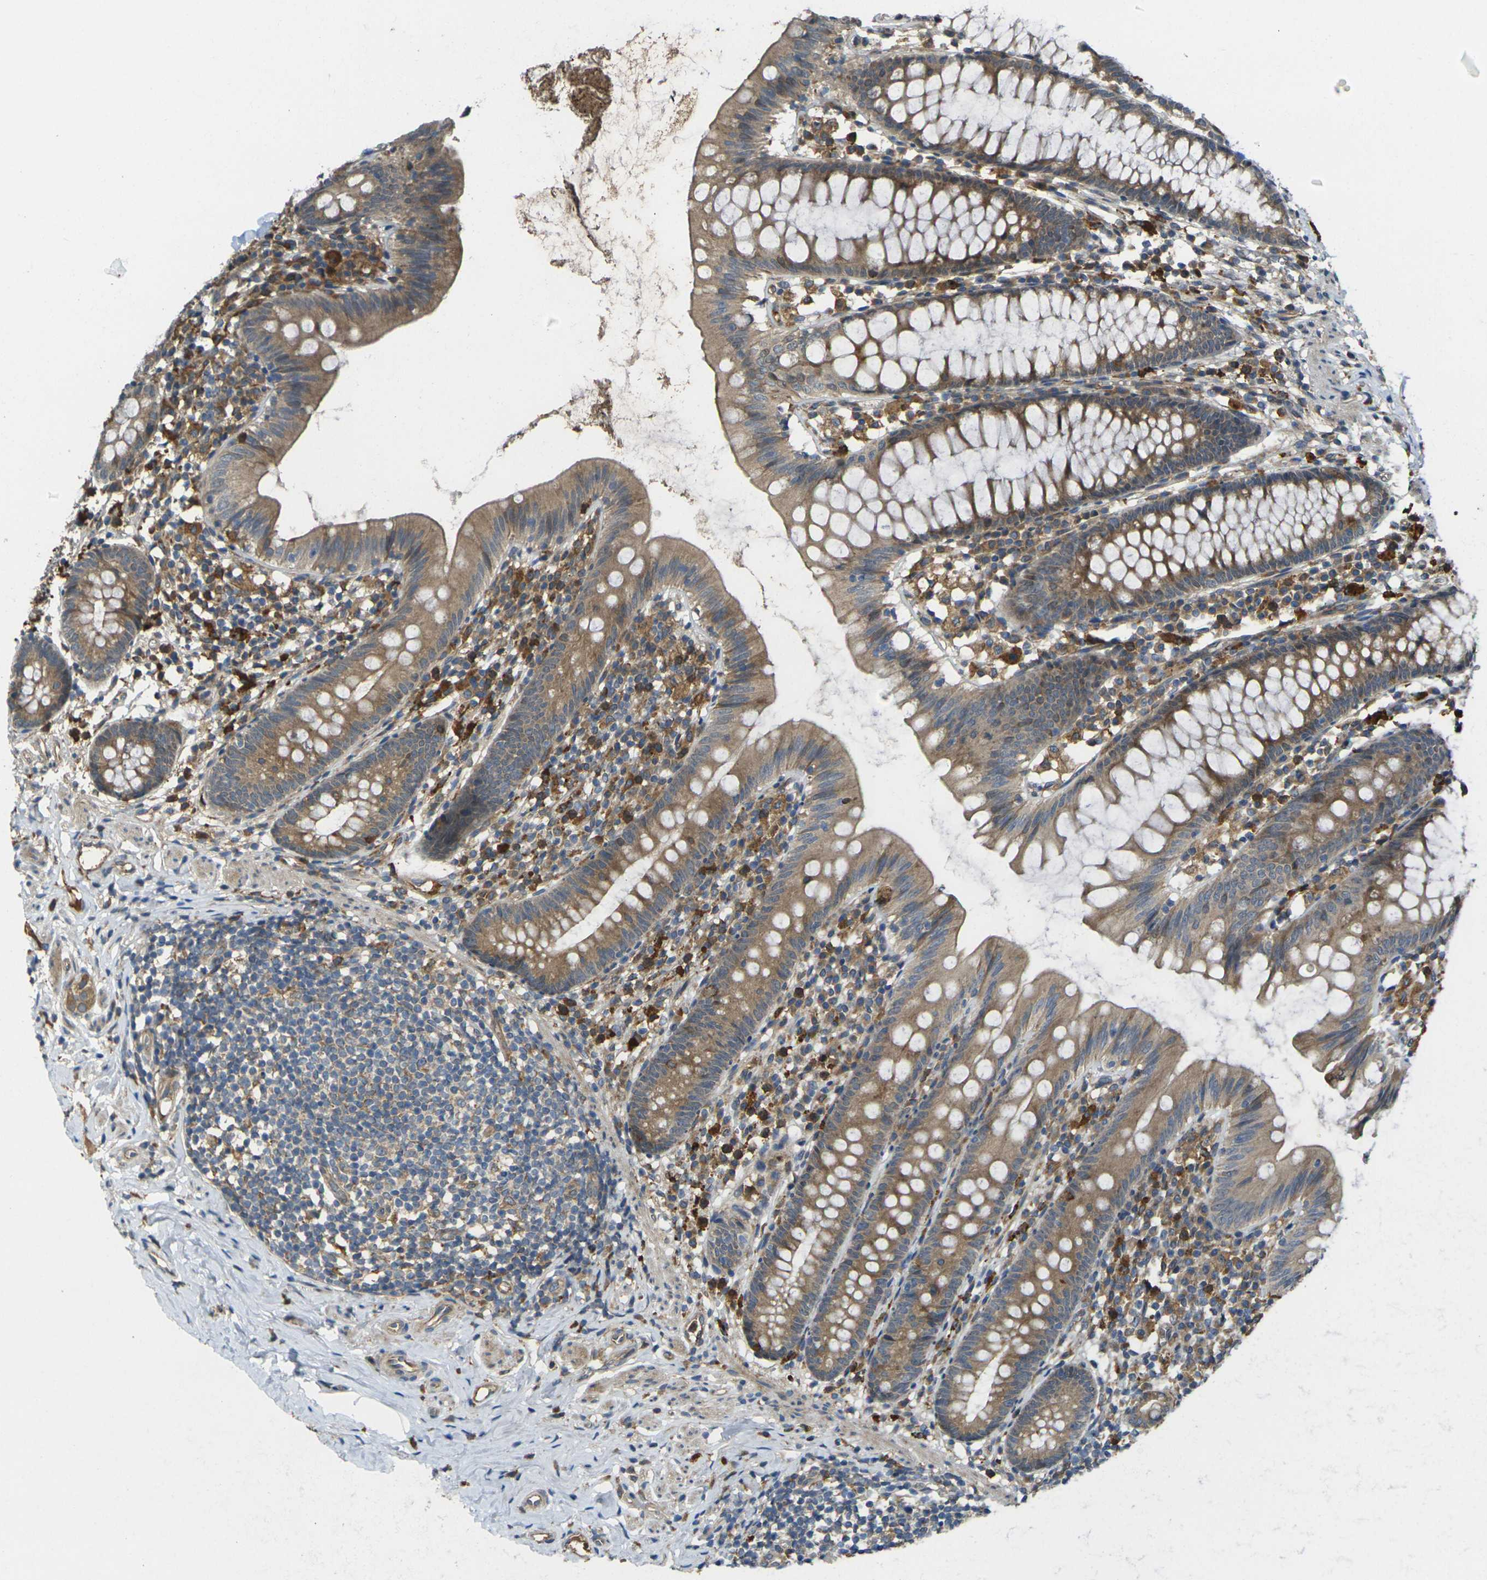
{"staining": {"intensity": "moderate", "quantity": ">75%", "location": "cytoplasmic/membranous"}, "tissue": "appendix", "cell_type": "Glandular cells", "image_type": "normal", "snomed": [{"axis": "morphology", "description": "Normal tissue, NOS"}, {"axis": "topography", "description": "Appendix"}], "caption": "A medium amount of moderate cytoplasmic/membranous staining is identified in about >75% of glandular cells in benign appendix.", "gene": "FZD1", "patient": {"sex": "male", "age": 52}}